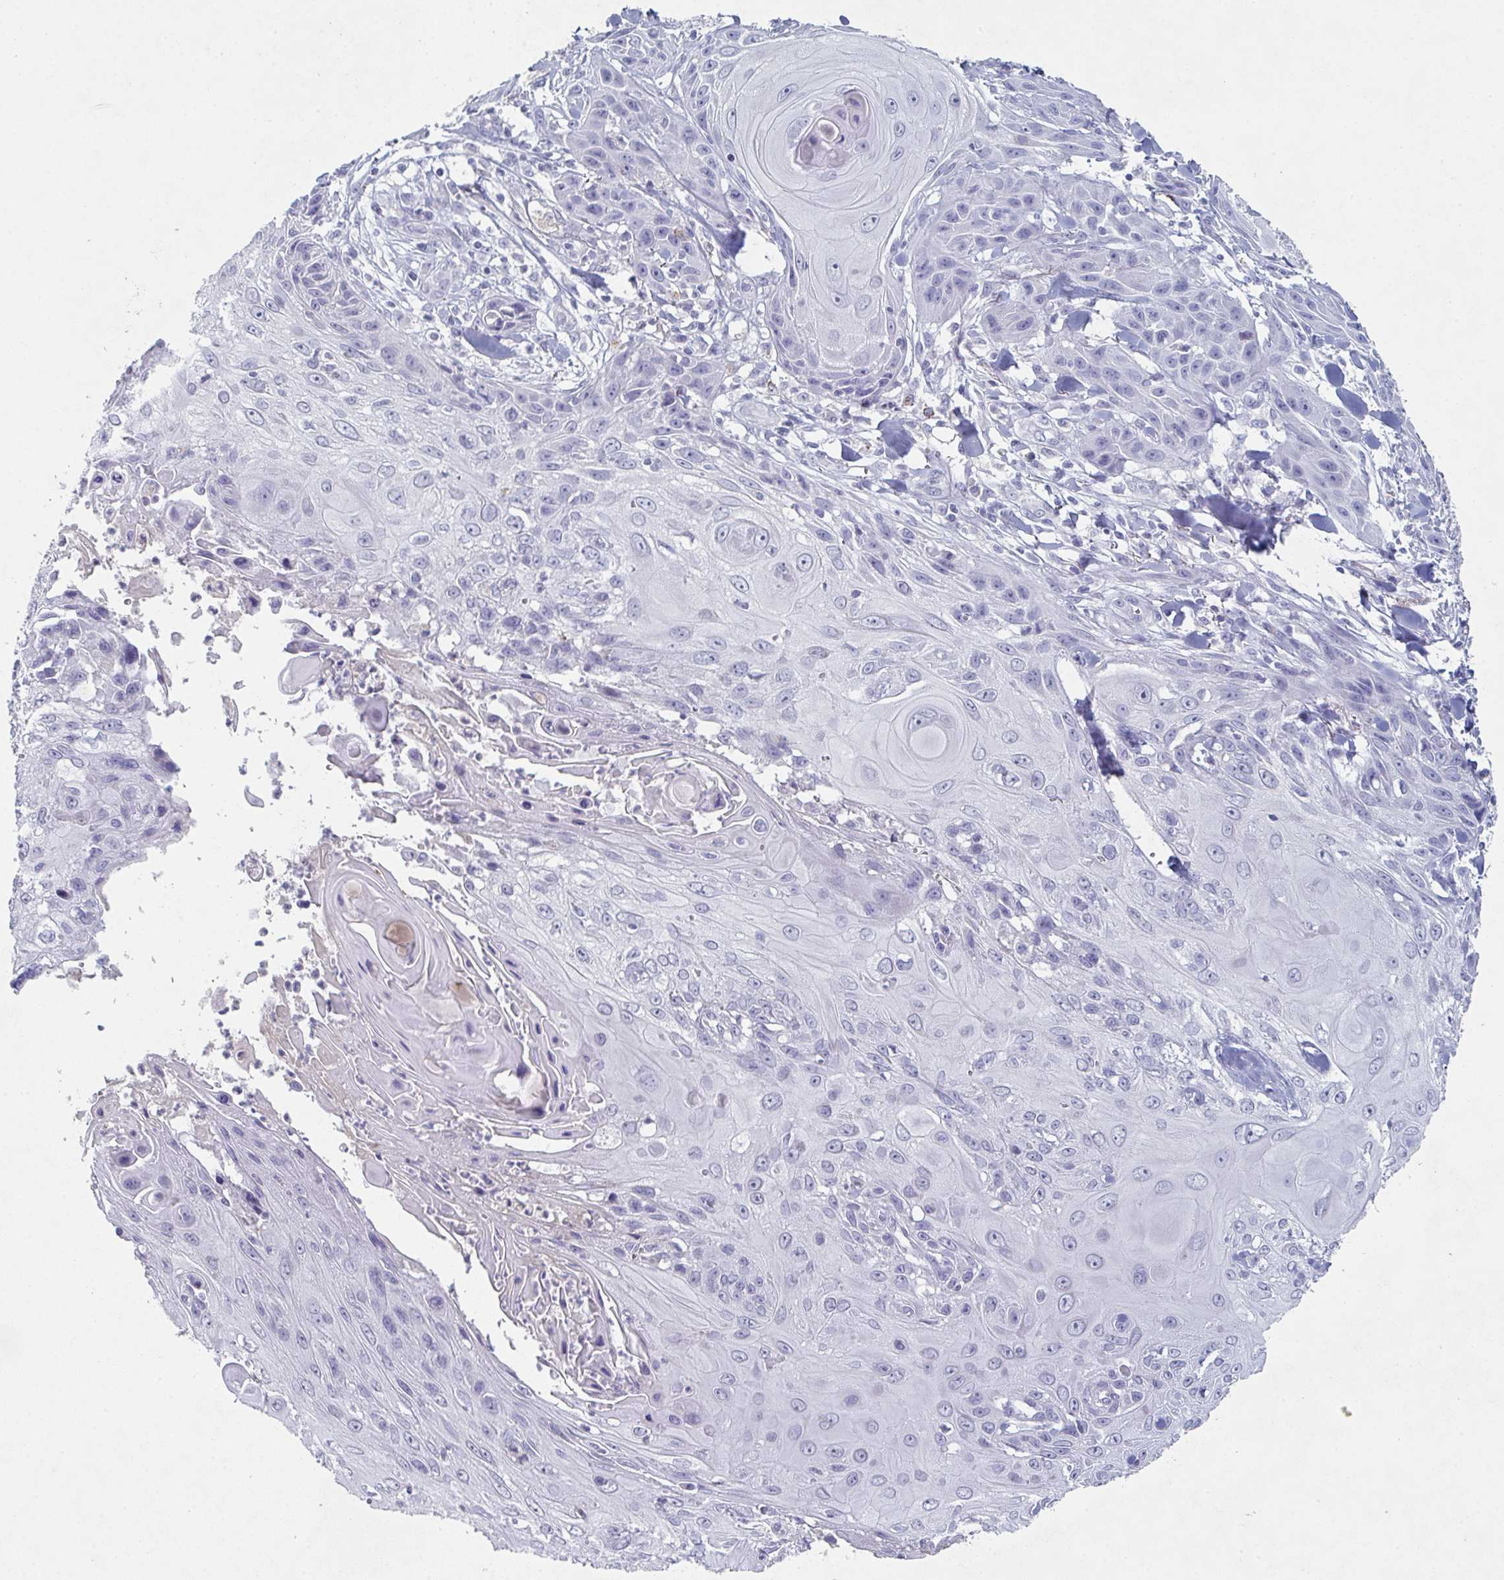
{"staining": {"intensity": "negative", "quantity": "none", "location": "none"}, "tissue": "skin cancer", "cell_type": "Tumor cells", "image_type": "cancer", "snomed": [{"axis": "morphology", "description": "Squamous cell carcinoma, NOS"}, {"axis": "topography", "description": "Skin"}, {"axis": "topography", "description": "Vulva"}], "caption": "This is a micrograph of immunohistochemistry (IHC) staining of skin squamous cell carcinoma, which shows no staining in tumor cells.", "gene": "ADAM21", "patient": {"sex": "female", "age": 83}}